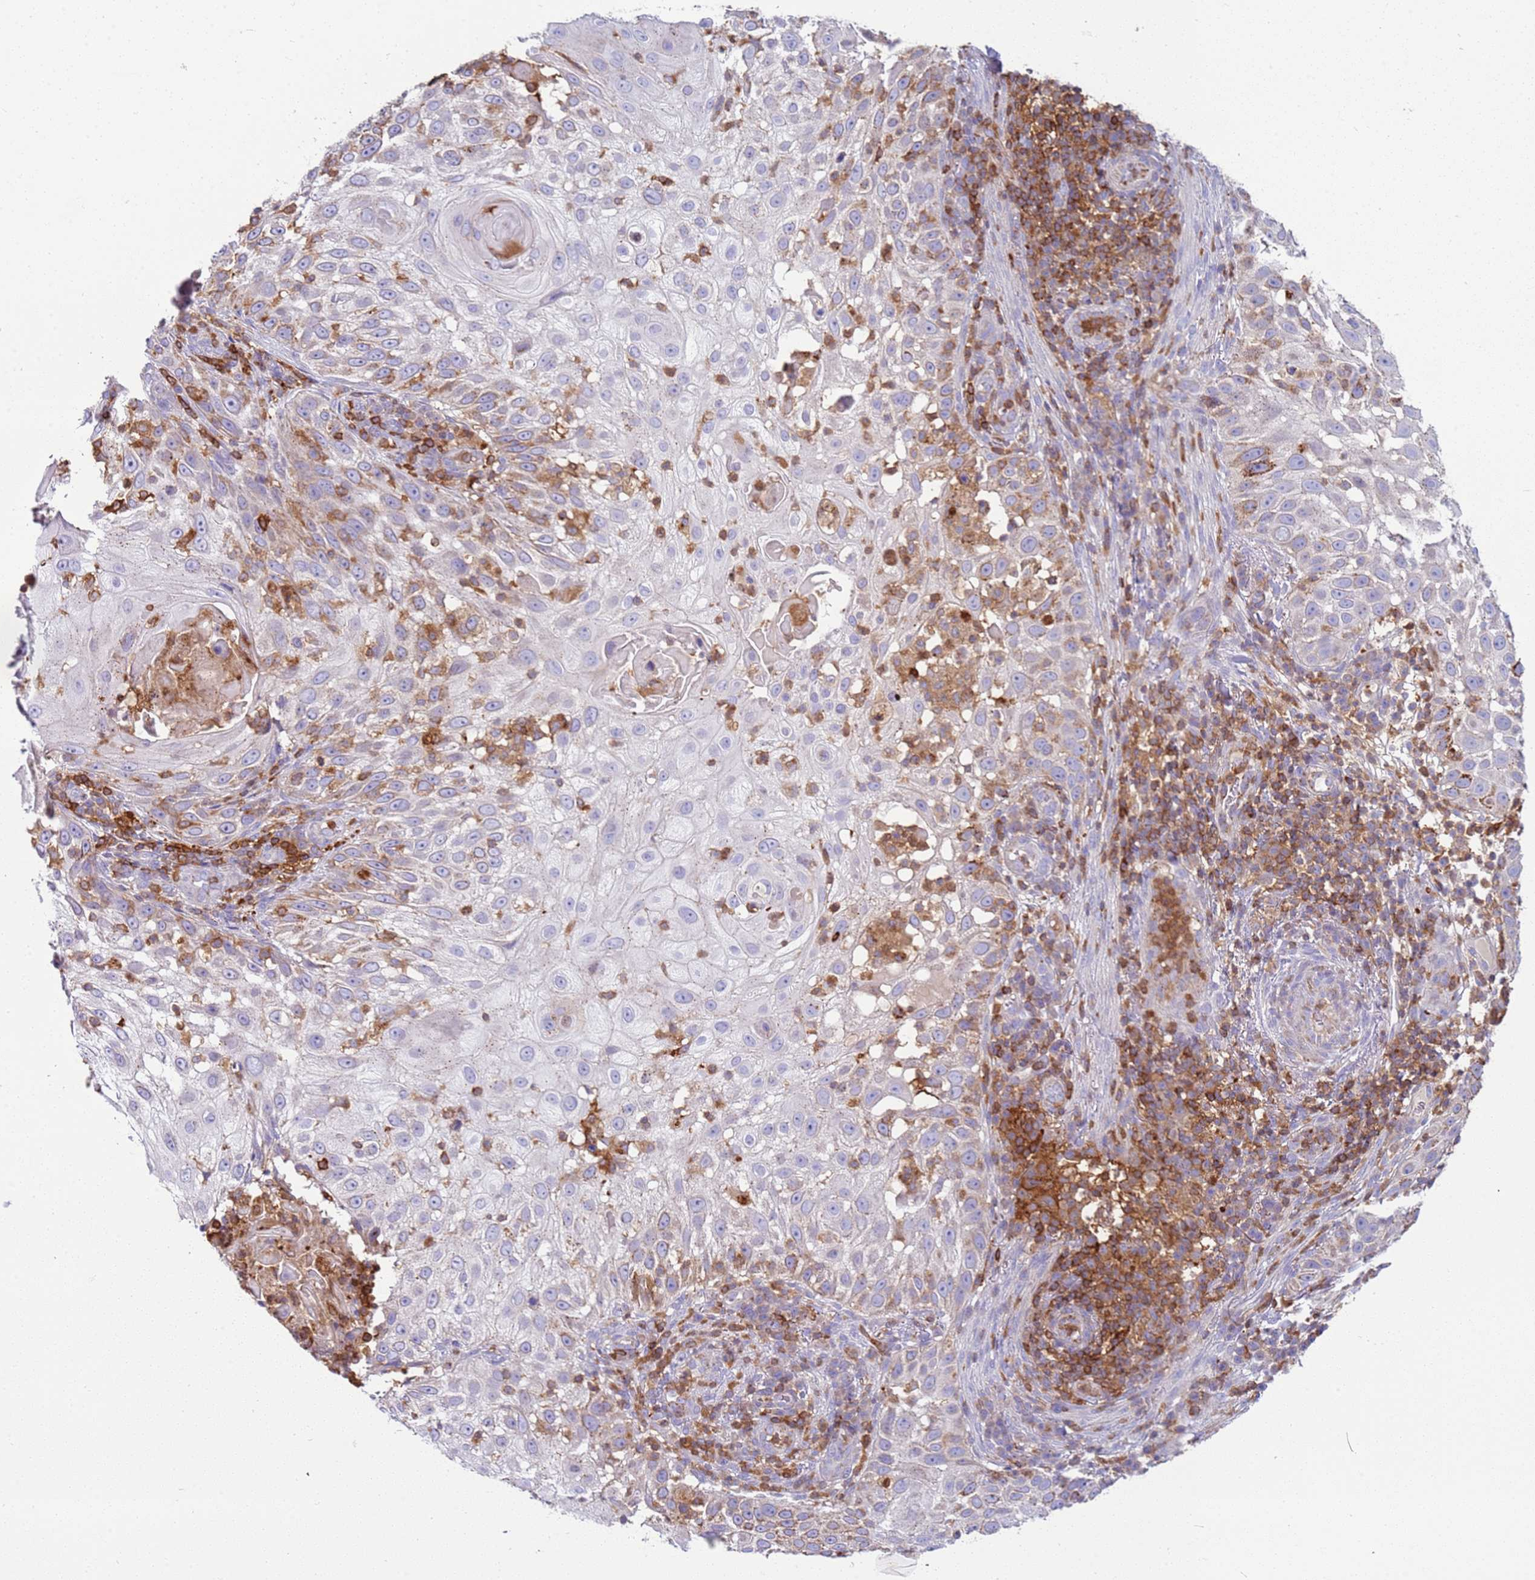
{"staining": {"intensity": "moderate", "quantity": "<25%", "location": "cytoplasmic/membranous"}, "tissue": "skin cancer", "cell_type": "Tumor cells", "image_type": "cancer", "snomed": [{"axis": "morphology", "description": "Squamous cell carcinoma, NOS"}, {"axis": "topography", "description": "Skin"}], "caption": "Immunohistochemistry (IHC) of skin cancer (squamous cell carcinoma) displays low levels of moderate cytoplasmic/membranous staining in about <25% of tumor cells.", "gene": "TTPAL", "patient": {"sex": "female", "age": 44}}